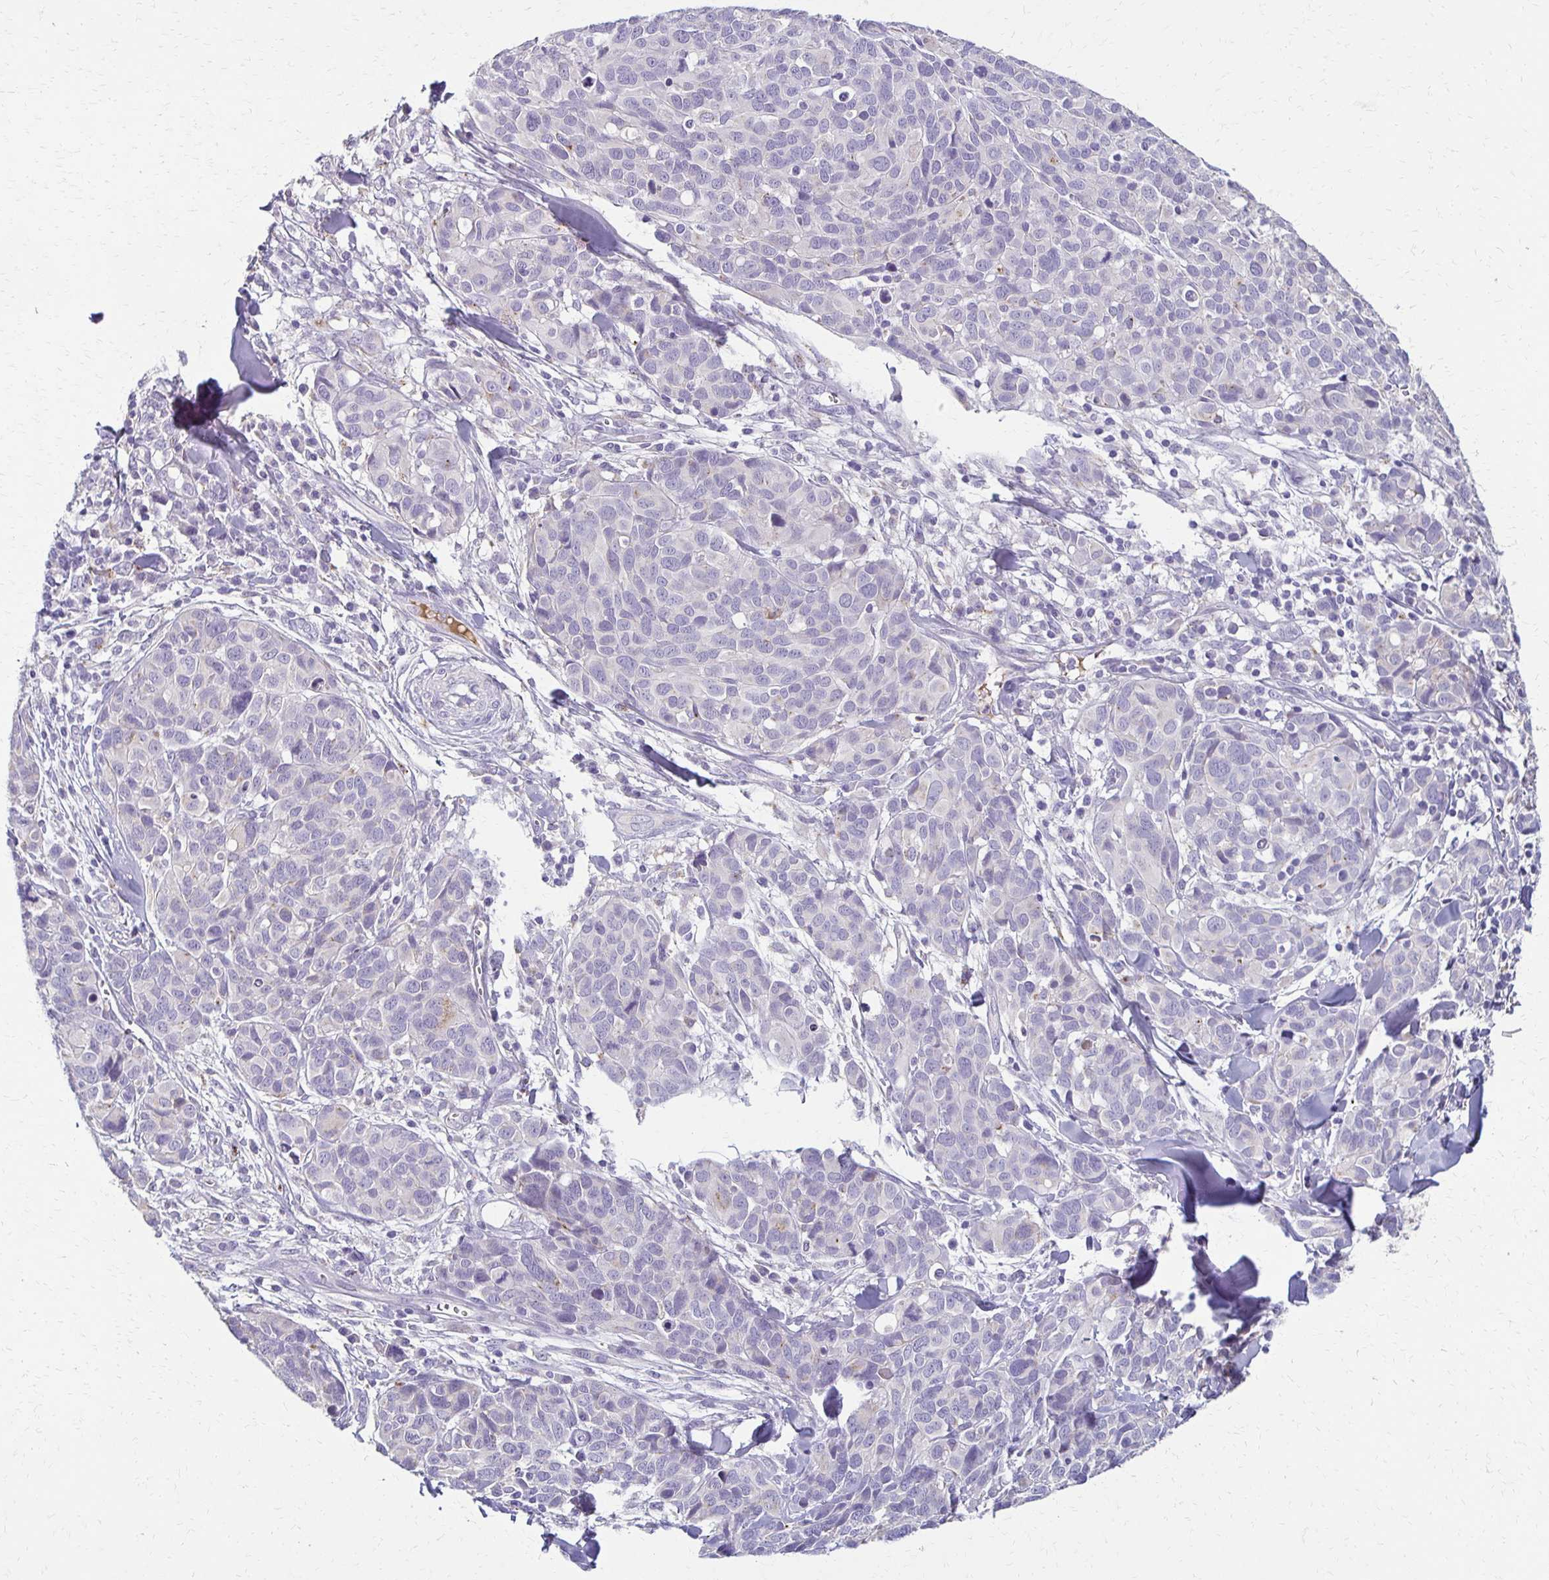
{"staining": {"intensity": "negative", "quantity": "none", "location": "none"}, "tissue": "melanoma", "cell_type": "Tumor cells", "image_type": "cancer", "snomed": [{"axis": "morphology", "description": "Malignant melanoma, NOS"}, {"axis": "topography", "description": "Skin"}], "caption": "Photomicrograph shows no protein positivity in tumor cells of malignant melanoma tissue. The staining was performed using DAB to visualize the protein expression in brown, while the nuclei were stained in blue with hematoxylin (Magnification: 20x).", "gene": "BBS12", "patient": {"sex": "male", "age": 51}}